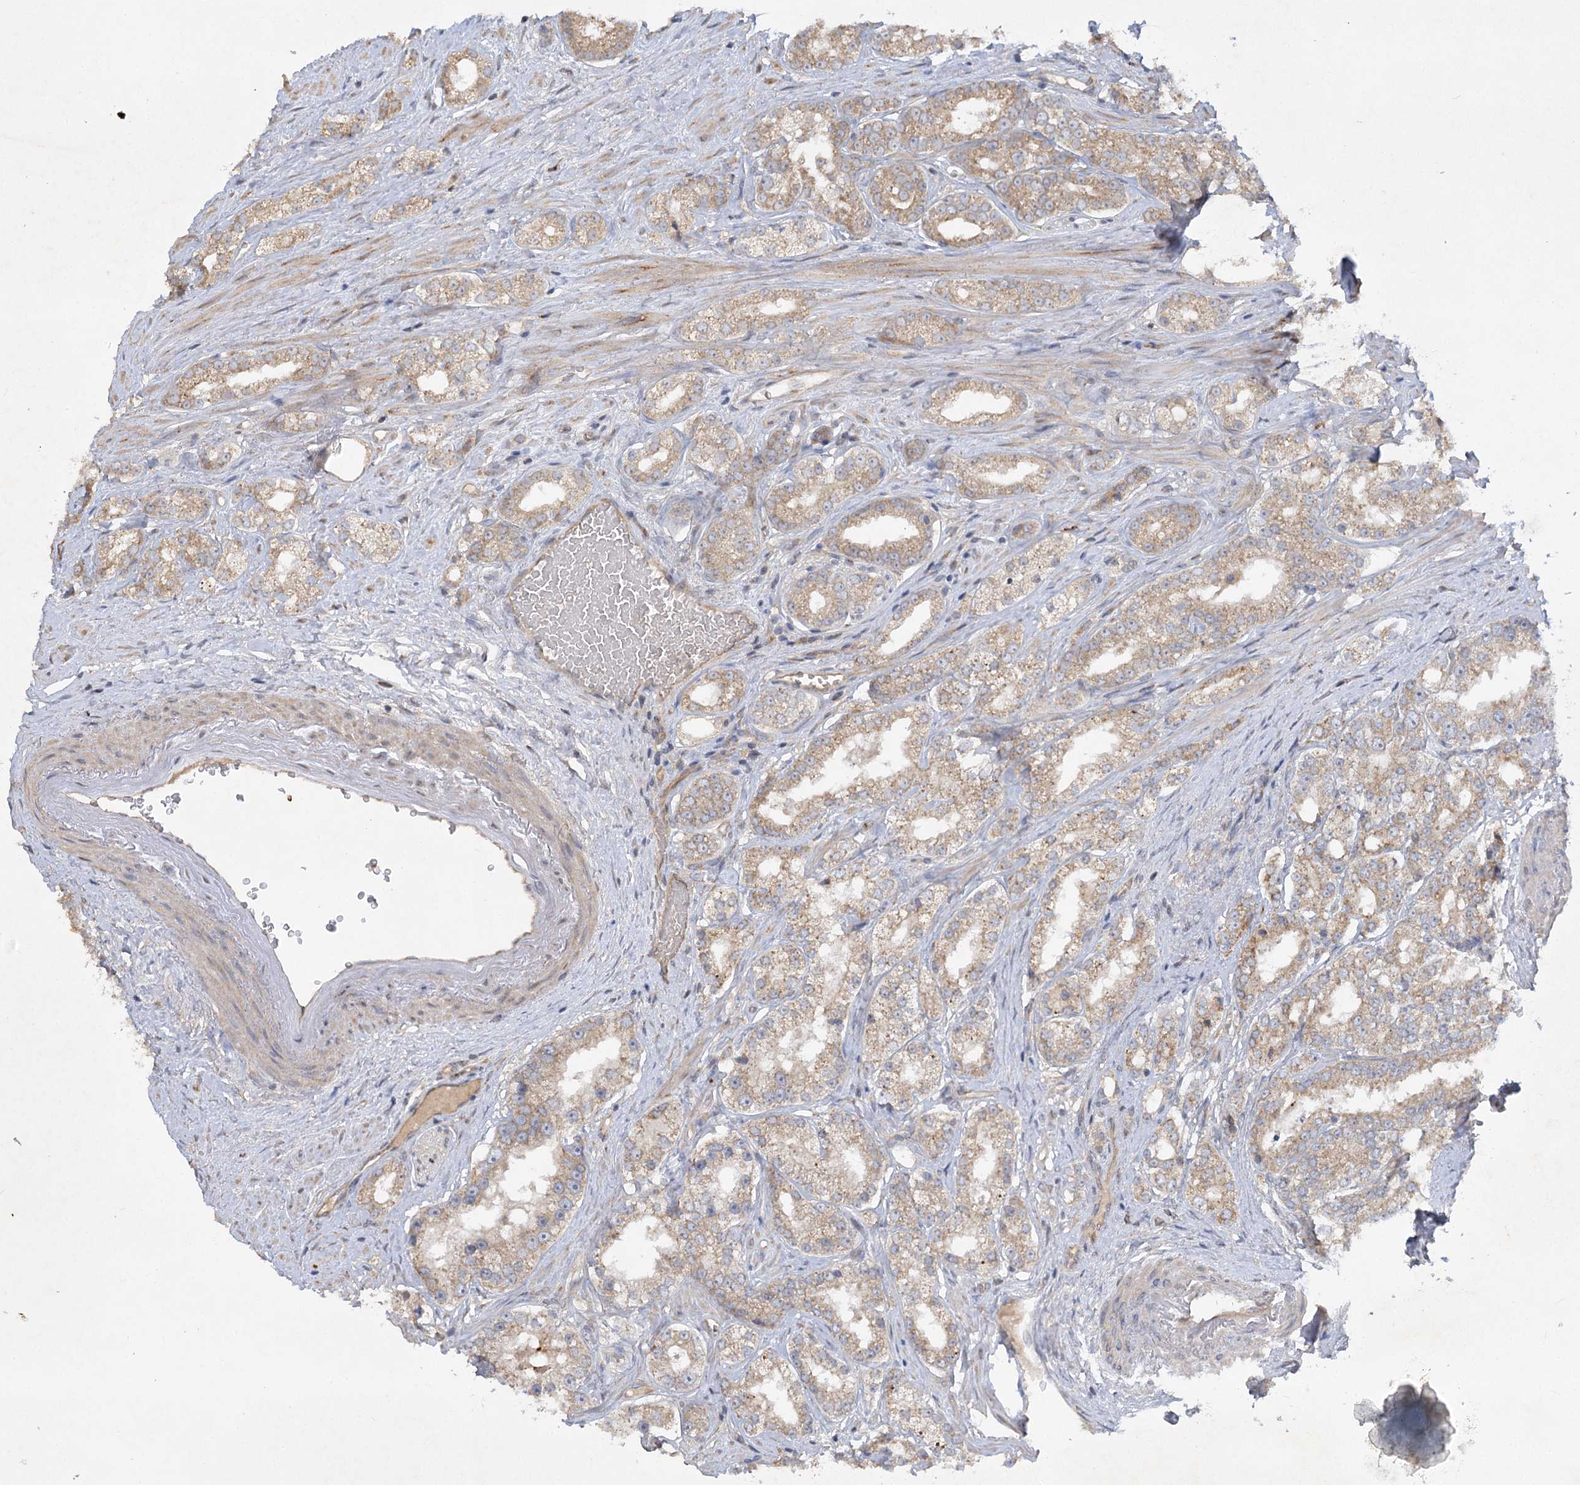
{"staining": {"intensity": "moderate", "quantity": ">75%", "location": "cytoplasmic/membranous"}, "tissue": "prostate cancer", "cell_type": "Tumor cells", "image_type": "cancer", "snomed": [{"axis": "morphology", "description": "Normal tissue, NOS"}, {"axis": "morphology", "description": "Adenocarcinoma, High grade"}, {"axis": "topography", "description": "Prostate"}], "caption": "Immunohistochemistry histopathology image of prostate adenocarcinoma (high-grade) stained for a protein (brown), which exhibits medium levels of moderate cytoplasmic/membranous staining in about >75% of tumor cells.", "gene": "TRAF3IP1", "patient": {"sex": "male", "age": 83}}